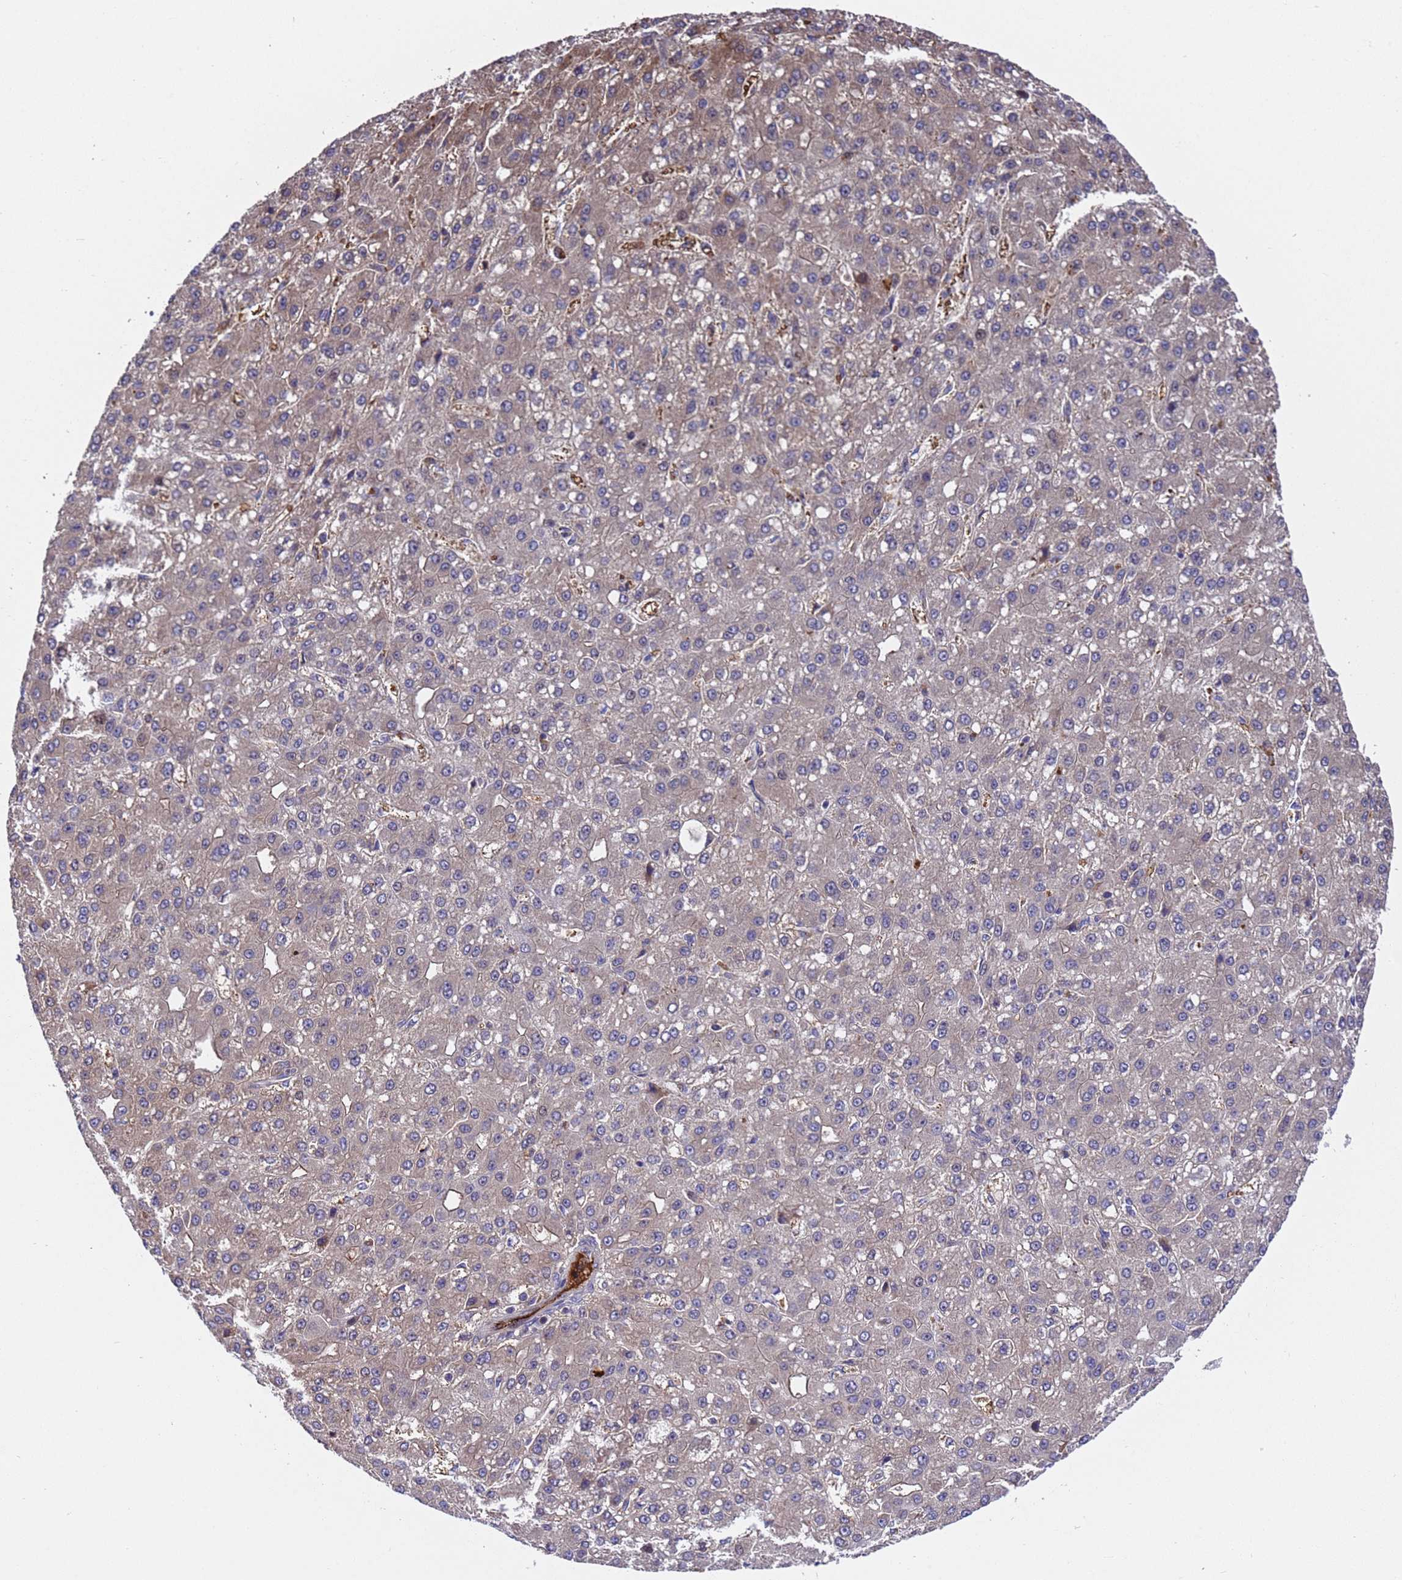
{"staining": {"intensity": "weak", "quantity": "25%-75%", "location": "cytoplasmic/membranous"}, "tissue": "liver cancer", "cell_type": "Tumor cells", "image_type": "cancer", "snomed": [{"axis": "morphology", "description": "Carcinoma, Hepatocellular, NOS"}, {"axis": "topography", "description": "Liver"}], "caption": "Immunohistochemical staining of human hepatocellular carcinoma (liver) displays low levels of weak cytoplasmic/membranous protein expression in approximately 25%-75% of tumor cells.", "gene": "ELP6", "patient": {"sex": "male", "age": 67}}